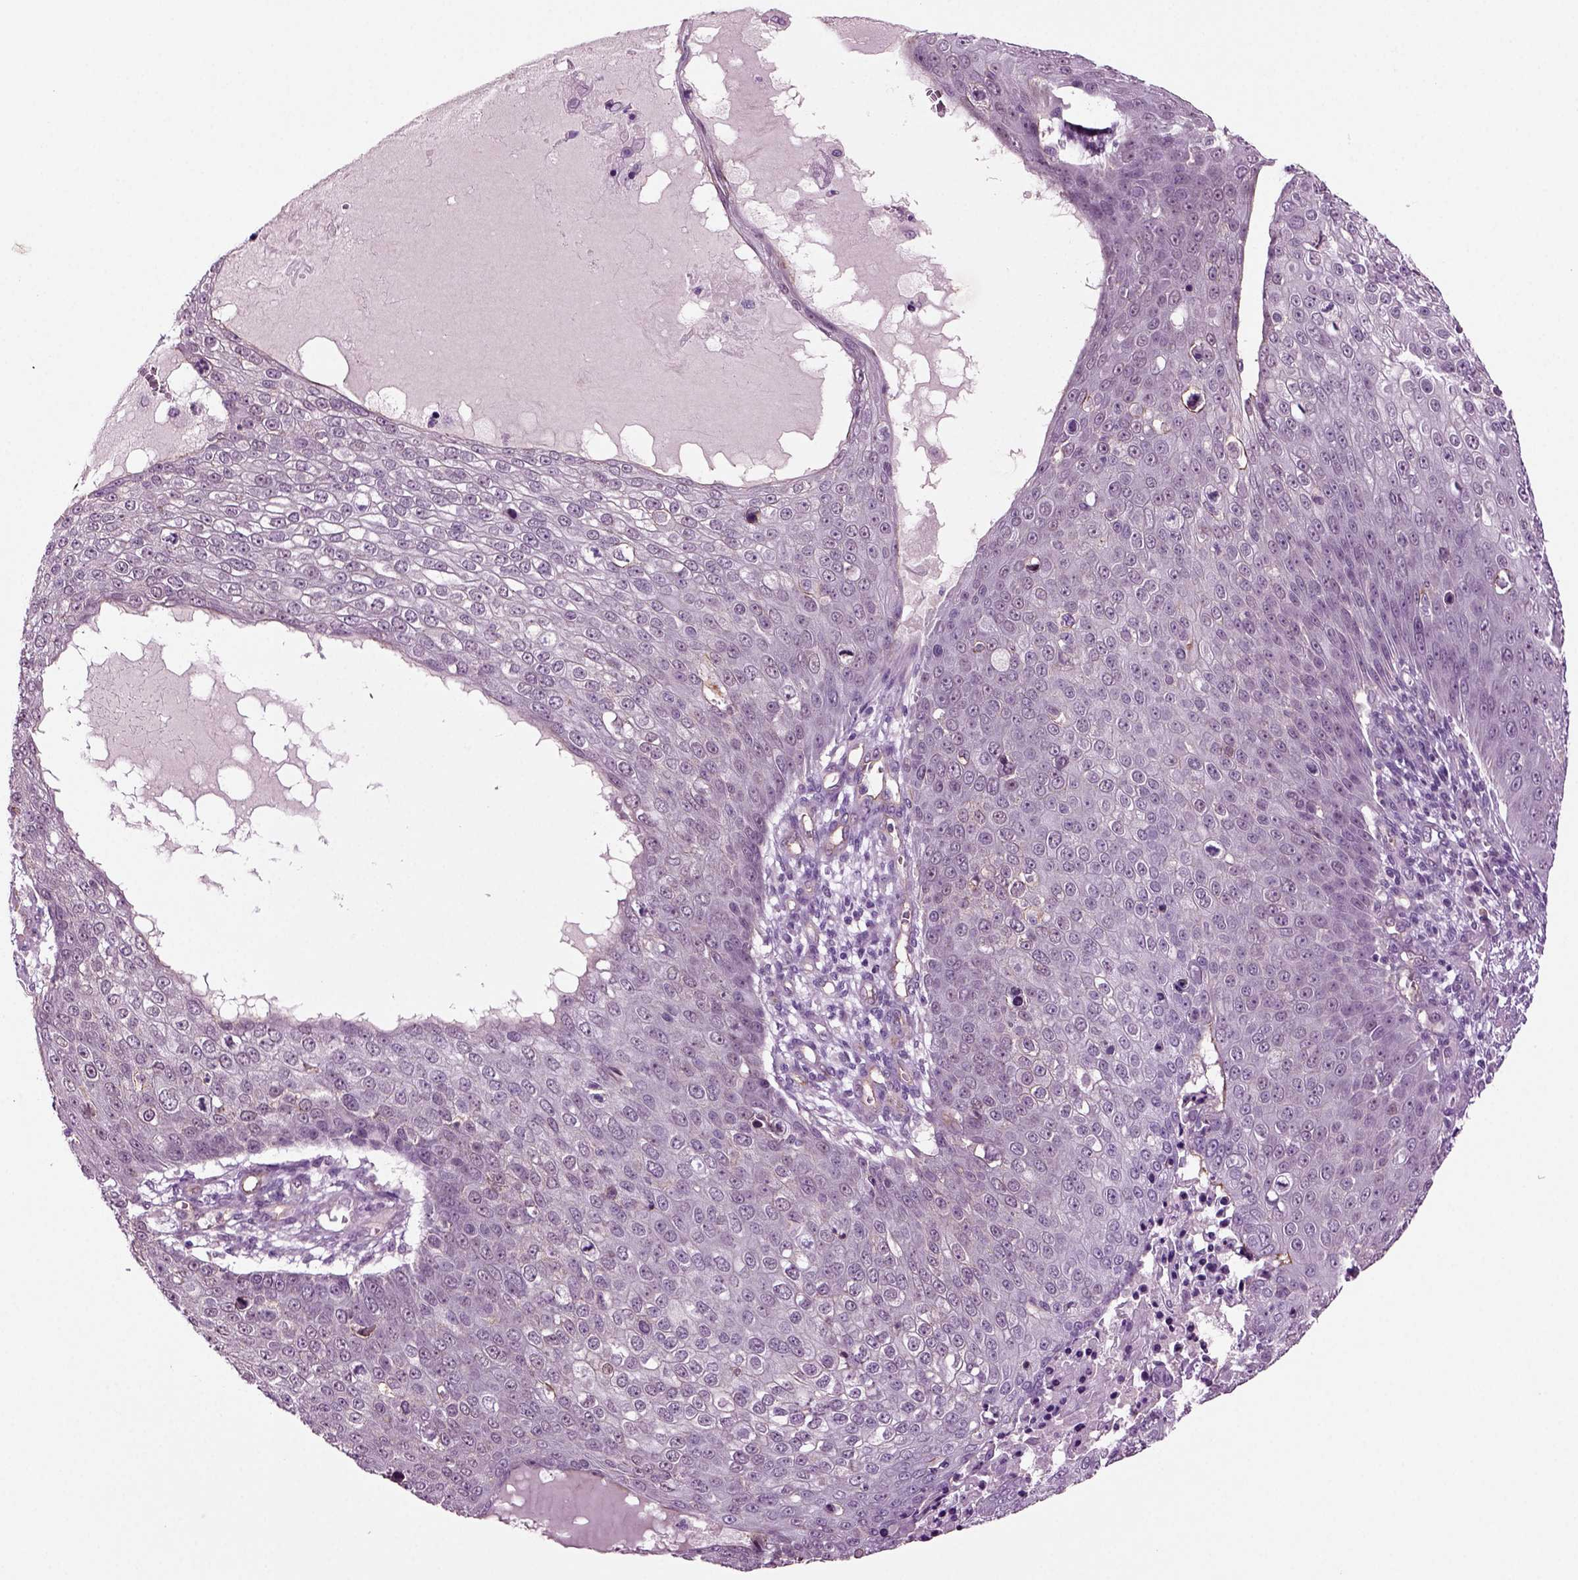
{"staining": {"intensity": "negative", "quantity": "none", "location": "none"}, "tissue": "skin cancer", "cell_type": "Tumor cells", "image_type": "cancer", "snomed": [{"axis": "morphology", "description": "Squamous cell carcinoma, NOS"}, {"axis": "topography", "description": "Skin"}], "caption": "Immunohistochemical staining of human skin cancer (squamous cell carcinoma) demonstrates no significant staining in tumor cells.", "gene": "COL9A2", "patient": {"sex": "male", "age": 71}}